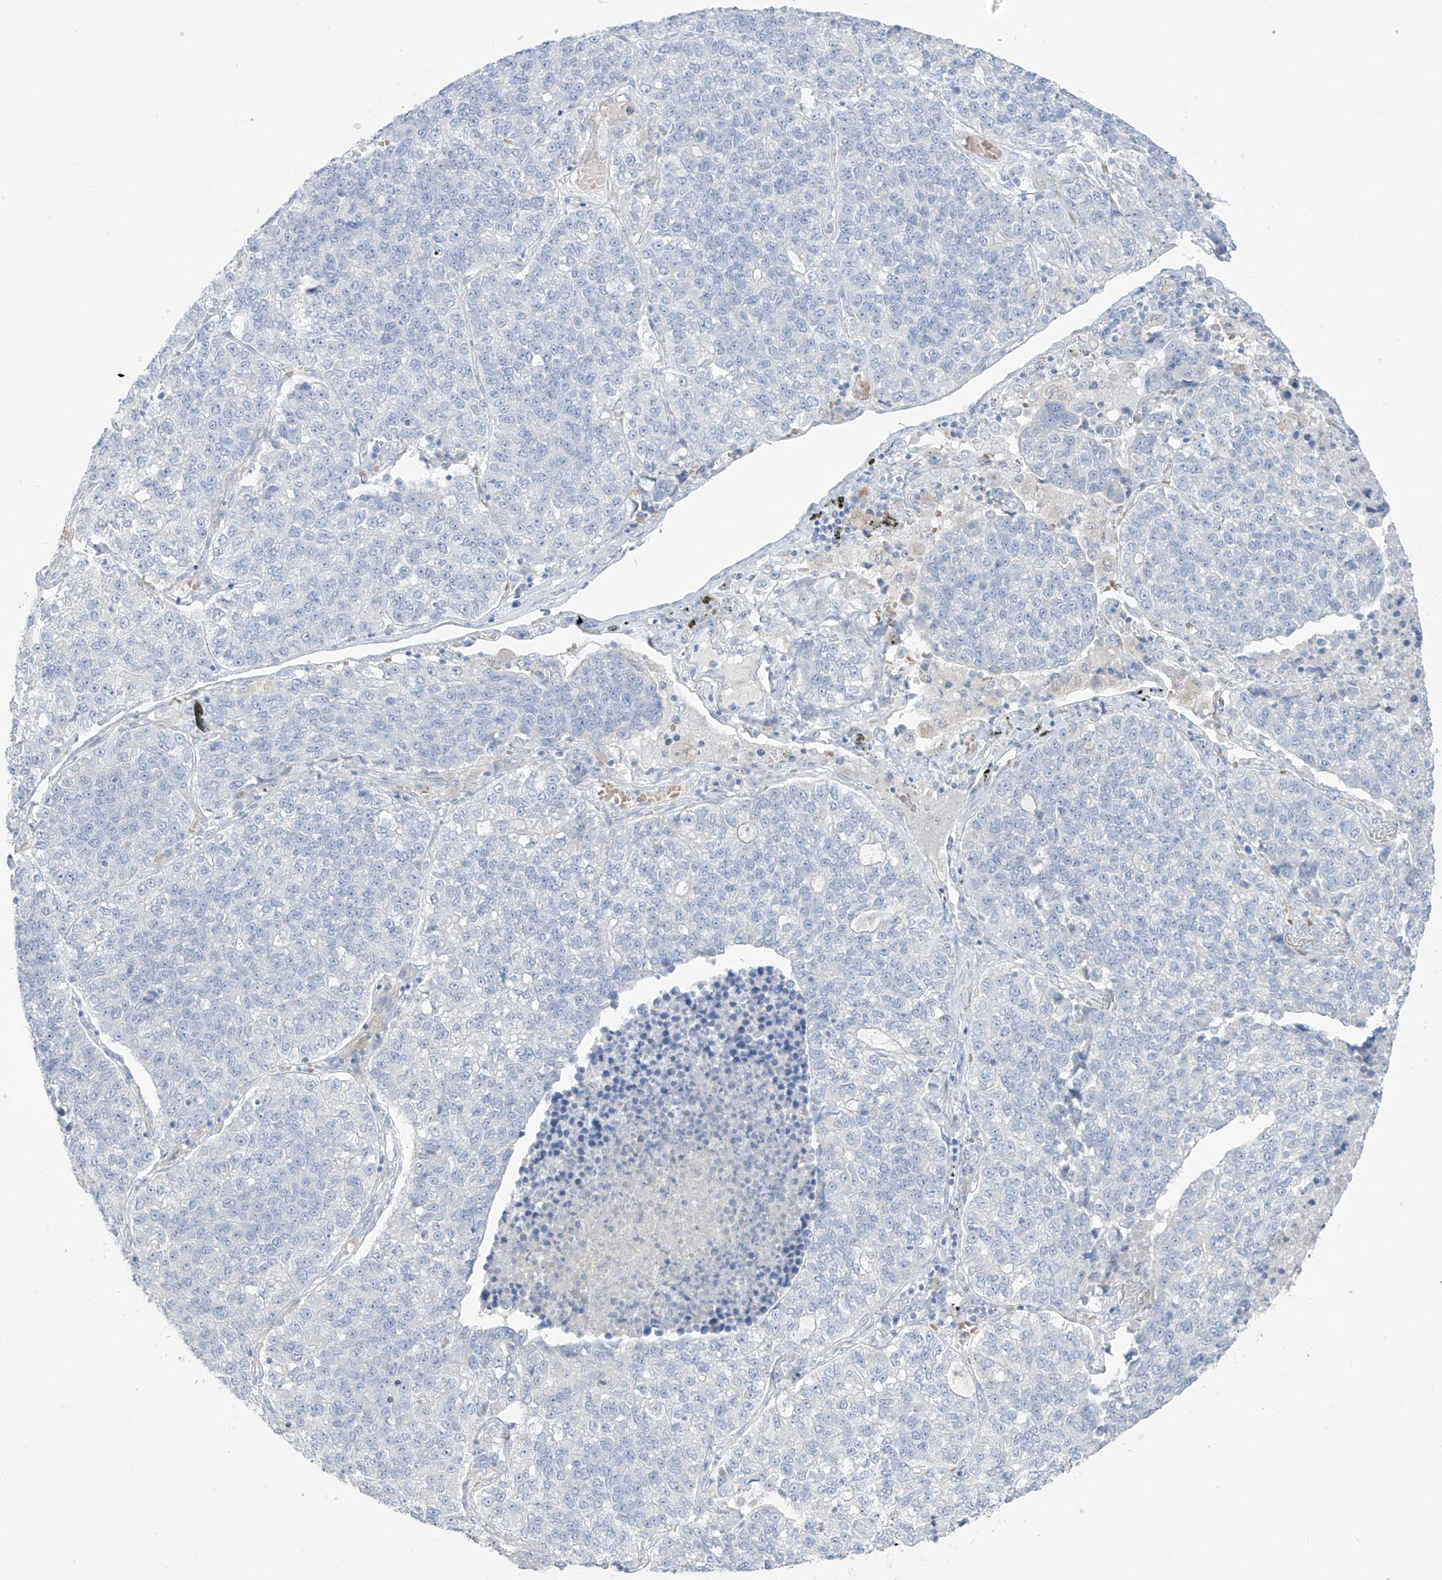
{"staining": {"intensity": "negative", "quantity": "none", "location": "none"}, "tissue": "lung cancer", "cell_type": "Tumor cells", "image_type": "cancer", "snomed": [{"axis": "morphology", "description": "Adenocarcinoma, NOS"}, {"axis": "topography", "description": "Lung"}], "caption": "Immunohistochemistry photomicrograph of neoplastic tissue: lung cancer (adenocarcinoma) stained with DAB exhibits no significant protein positivity in tumor cells.", "gene": "ASPRV1", "patient": {"sex": "male", "age": 49}}